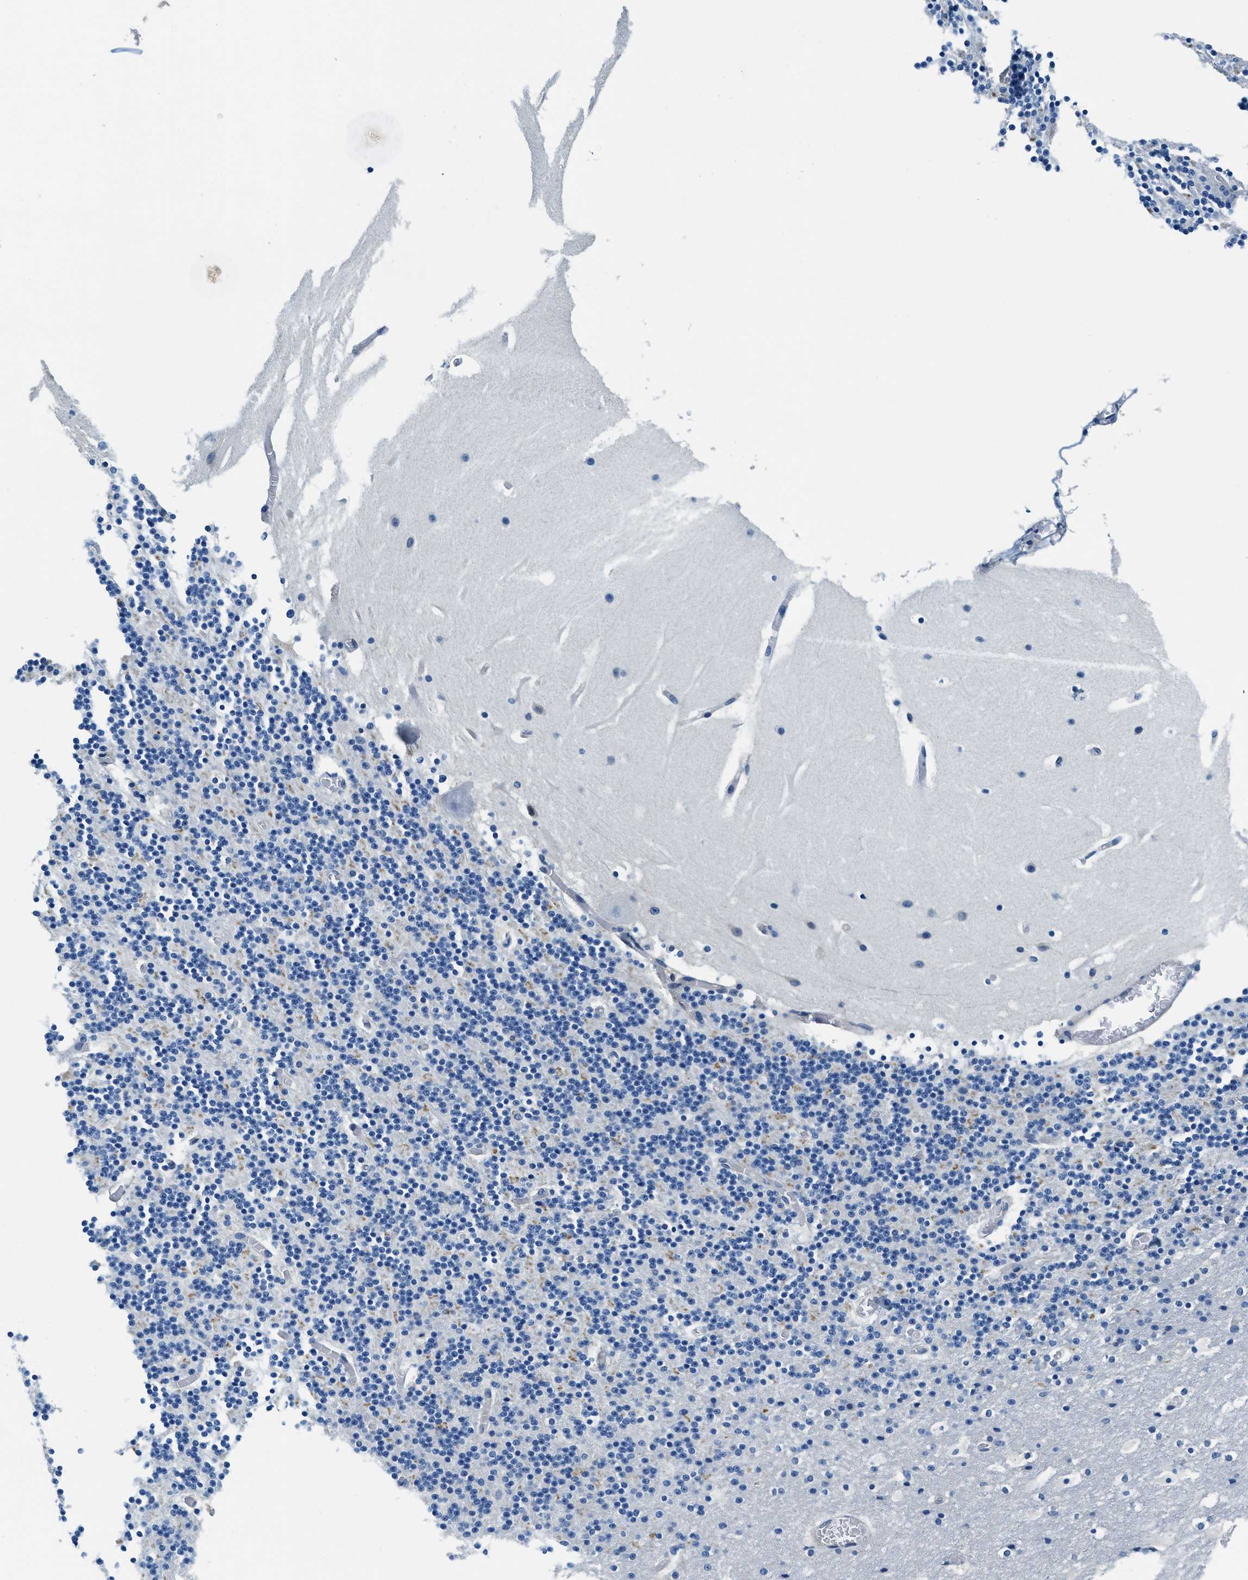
{"staining": {"intensity": "negative", "quantity": "none", "location": "none"}, "tissue": "cerebellum", "cell_type": "Cells in granular layer", "image_type": "normal", "snomed": [{"axis": "morphology", "description": "Normal tissue, NOS"}, {"axis": "topography", "description": "Cerebellum"}], "caption": "Cerebellum stained for a protein using IHC displays no positivity cells in granular layer.", "gene": "TWF1", "patient": {"sex": "male", "age": 45}}